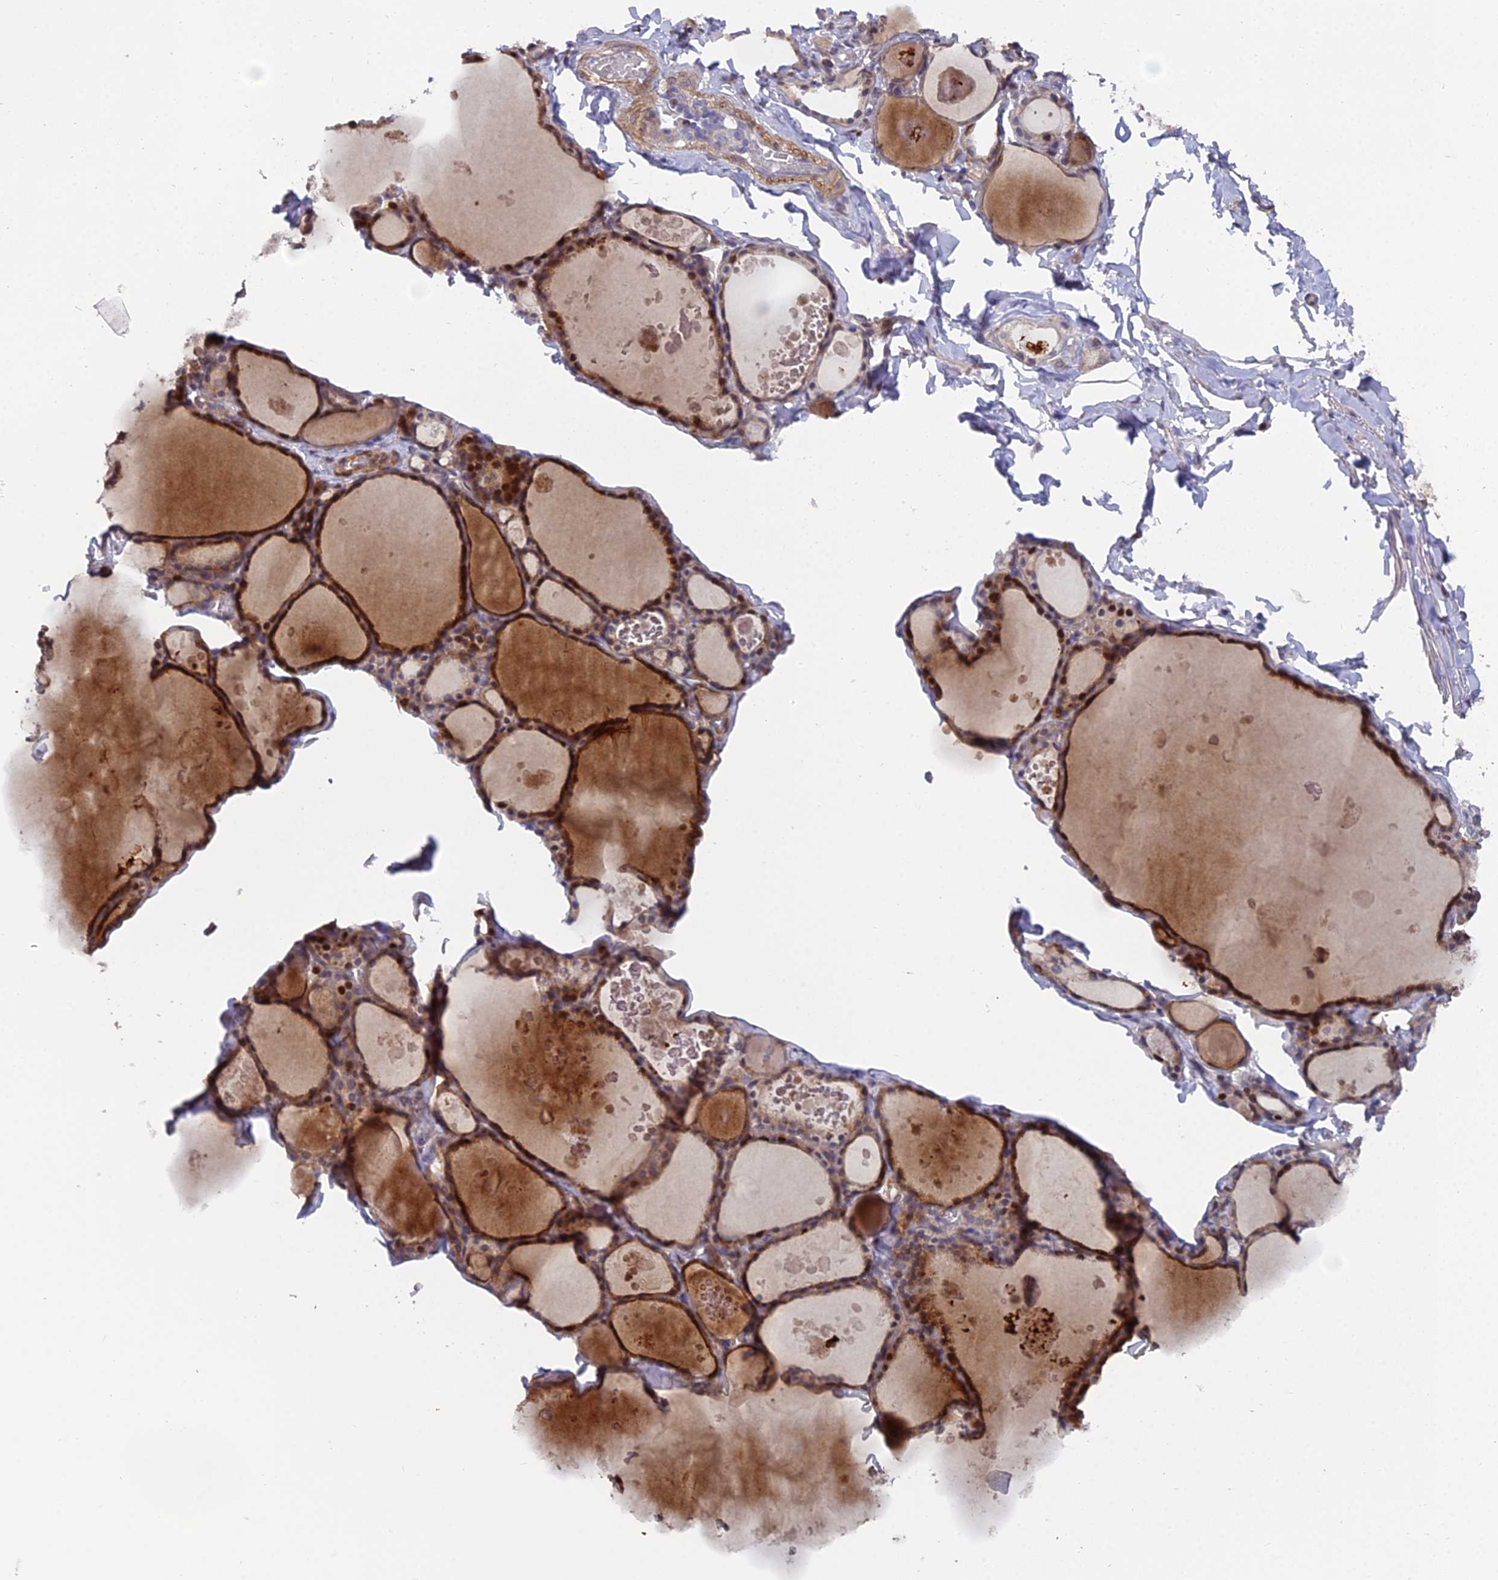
{"staining": {"intensity": "moderate", "quantity": ">75%", "location": "cytoplasmic/membranous,nuclear"}, "tissue": "thyroid gland", "cell_type": "Glandular cells", "image_type": "normal", "snomed": [{"axis": "morphology", "description": "Normal tissue, NOS"}, {"axis": "topography", "description": "Thyroid gland"}], "caption": "Glandular cells show moderate cytoplasmic/membranous,nuclear positivity in approximately >75% of cells in normal thyroid gland.", "gene": "RAB28", "patient": {"sex": "male", "age": 56}}